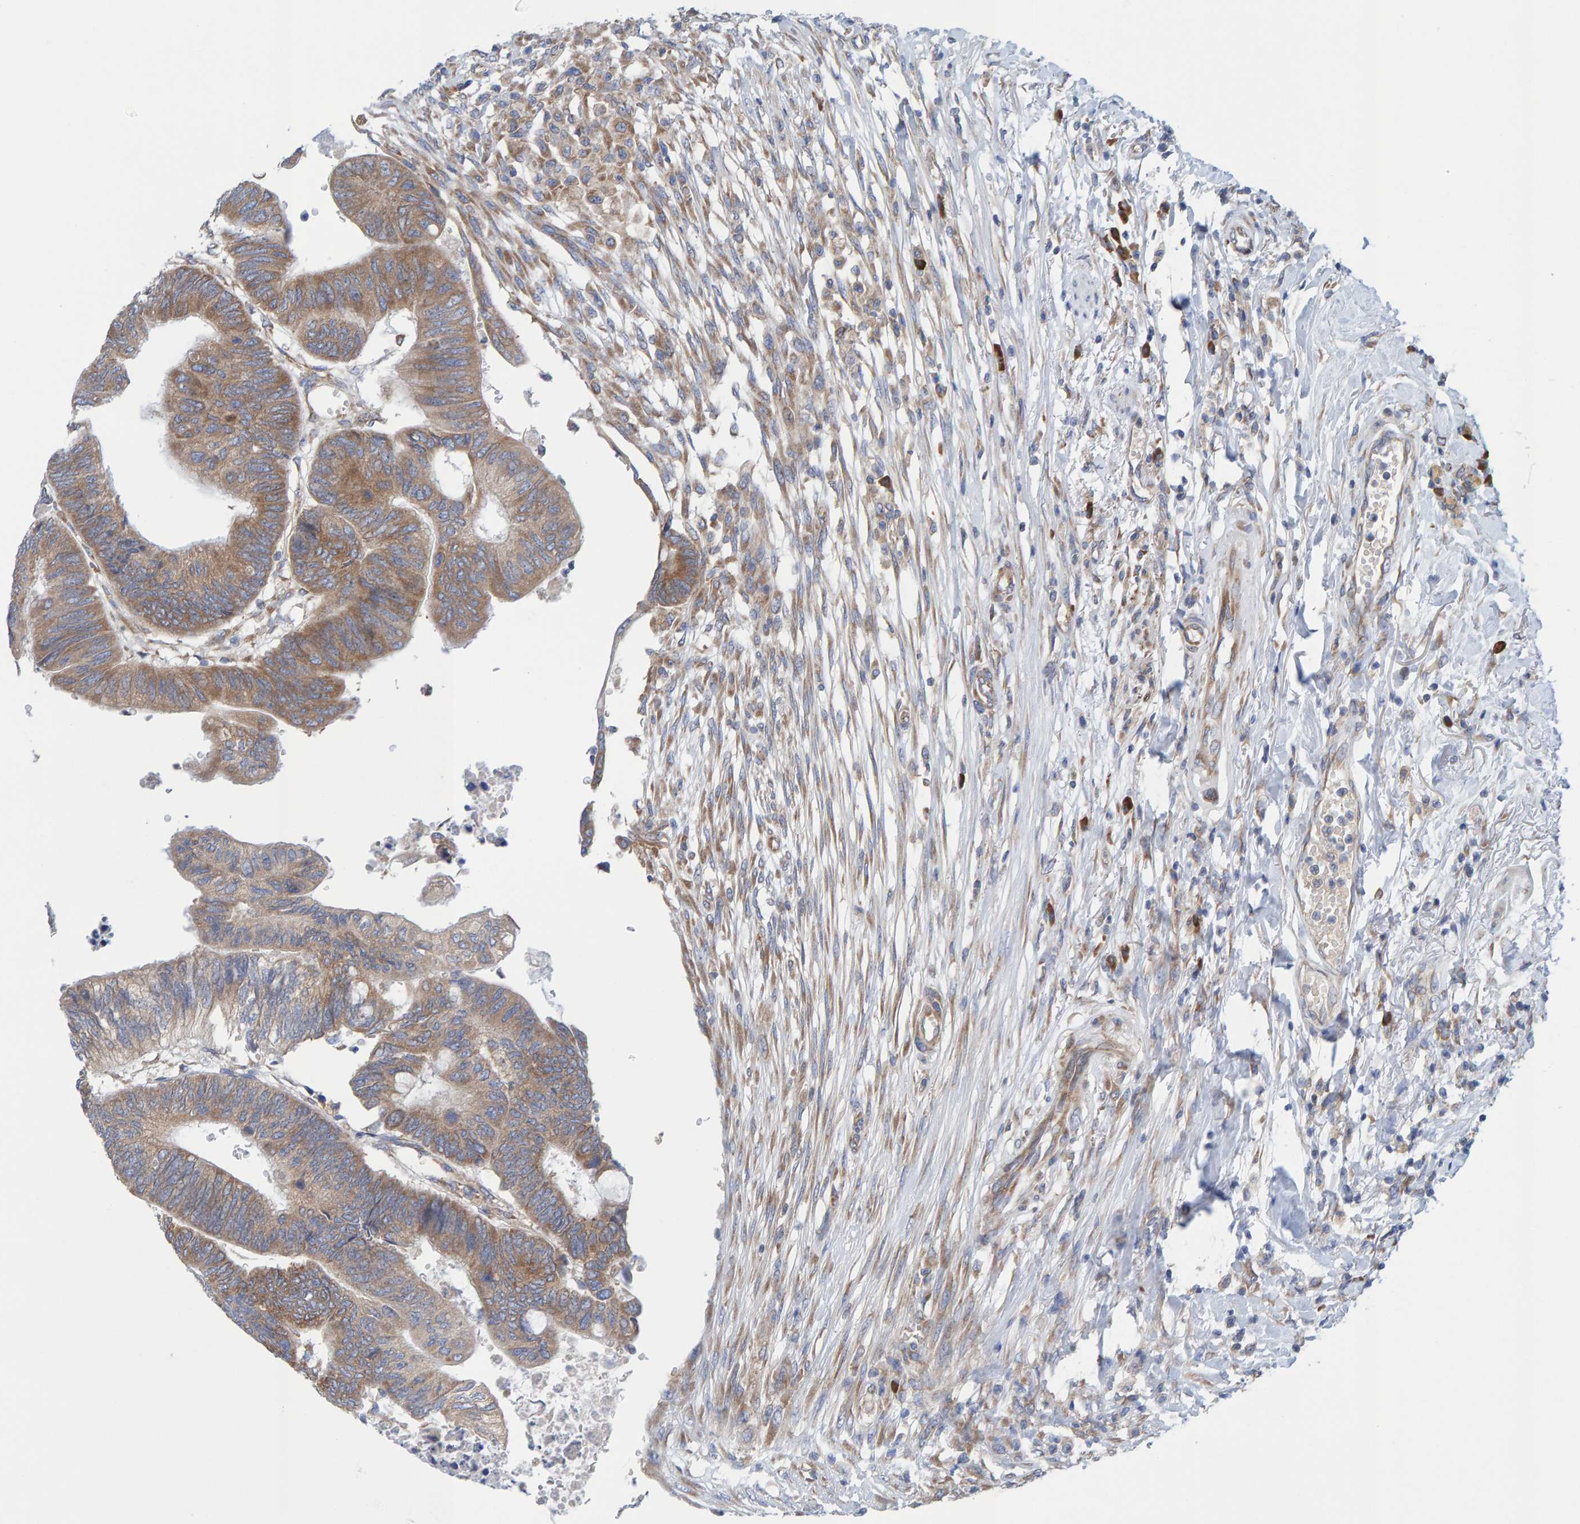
{"staining": {"intensity": "moderate", "quantity": ">75%", "location": "cytoplasmic/membranous"}, "tissue": "colorectal cancer", "cell_type": "Tumor cells", "image_type": "cancer", "snomed": [{"axis": "morphology", "description": "Normal tissue, NOS"}, {"axis": "morphology", "description": "Adenocarcinoma, NOS"}, {"axis": "topography", "description": "Rectum"}, {"axis": "topography", "description": "Peripheral nerve tissue"}], "caption": "The histopathology image reveals a brown stain indicating the presence of a protein in the cytoplasmic/membranous of tumor cells in adenocarcinoma (colorectal).", "gene": "CDK5RAP3", "patient": {"sex": "male", "age": 92}}